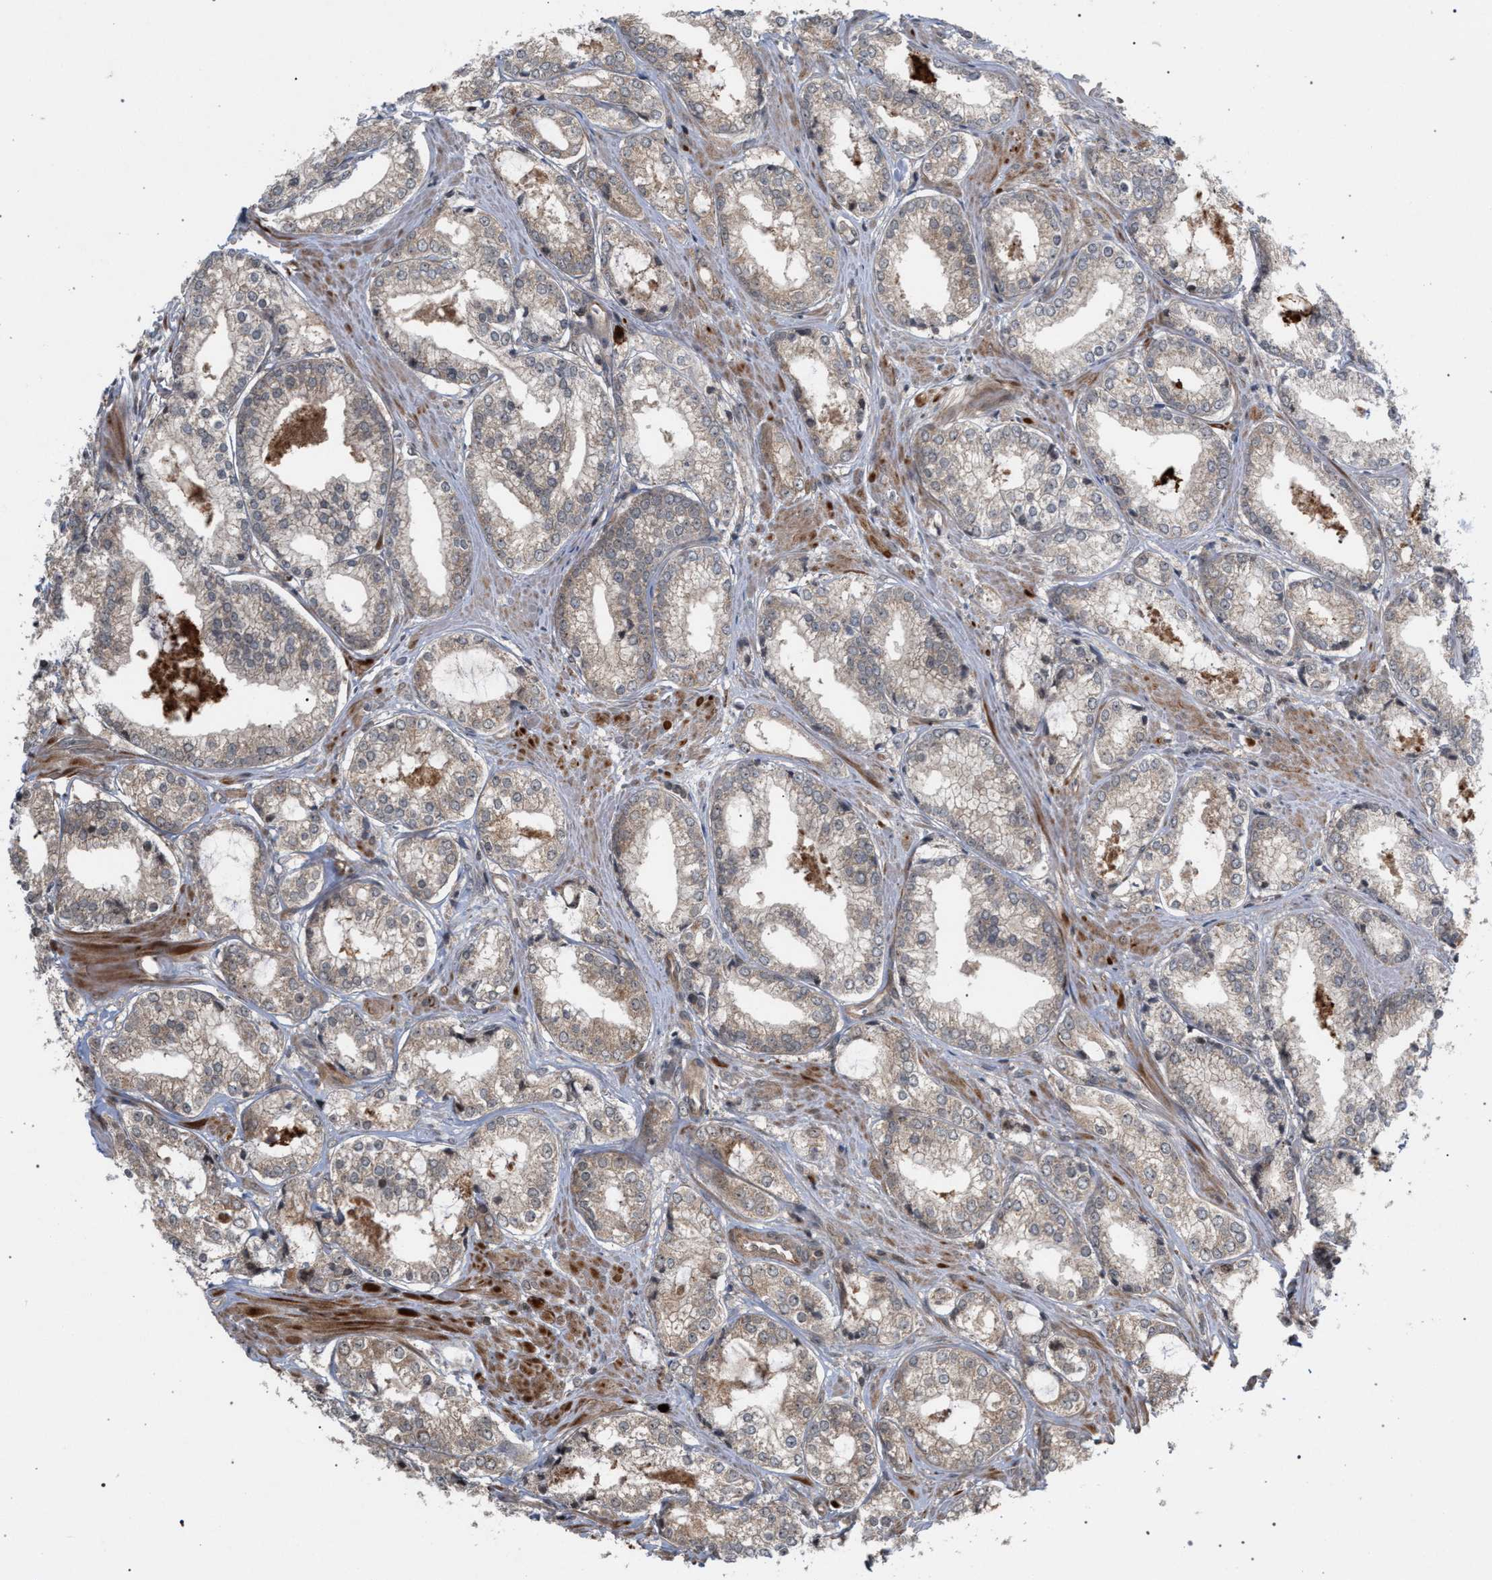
{"staining": {"intensity": "moderate", "quantity": "<25%", "location": "cytoplasmic/membranous"}, "tissue": "prostate cancer", "cell_type": "Tumor cells", "image_type": "cancer", "snomed": [{"axis": "morphology", "description": "Adenocarcinoma, Low grade"}, {"axis": "topography", "description": "Prostate"}], "caption": "Immunohistochemical staining of human prostate low-grade adenocarcinoma reveals moderate cytoplasmic/membranous protein expression in about <25% of tumor cells.", "gene": "IRAK4", "patient": {"sex": "male", "age": 64}}